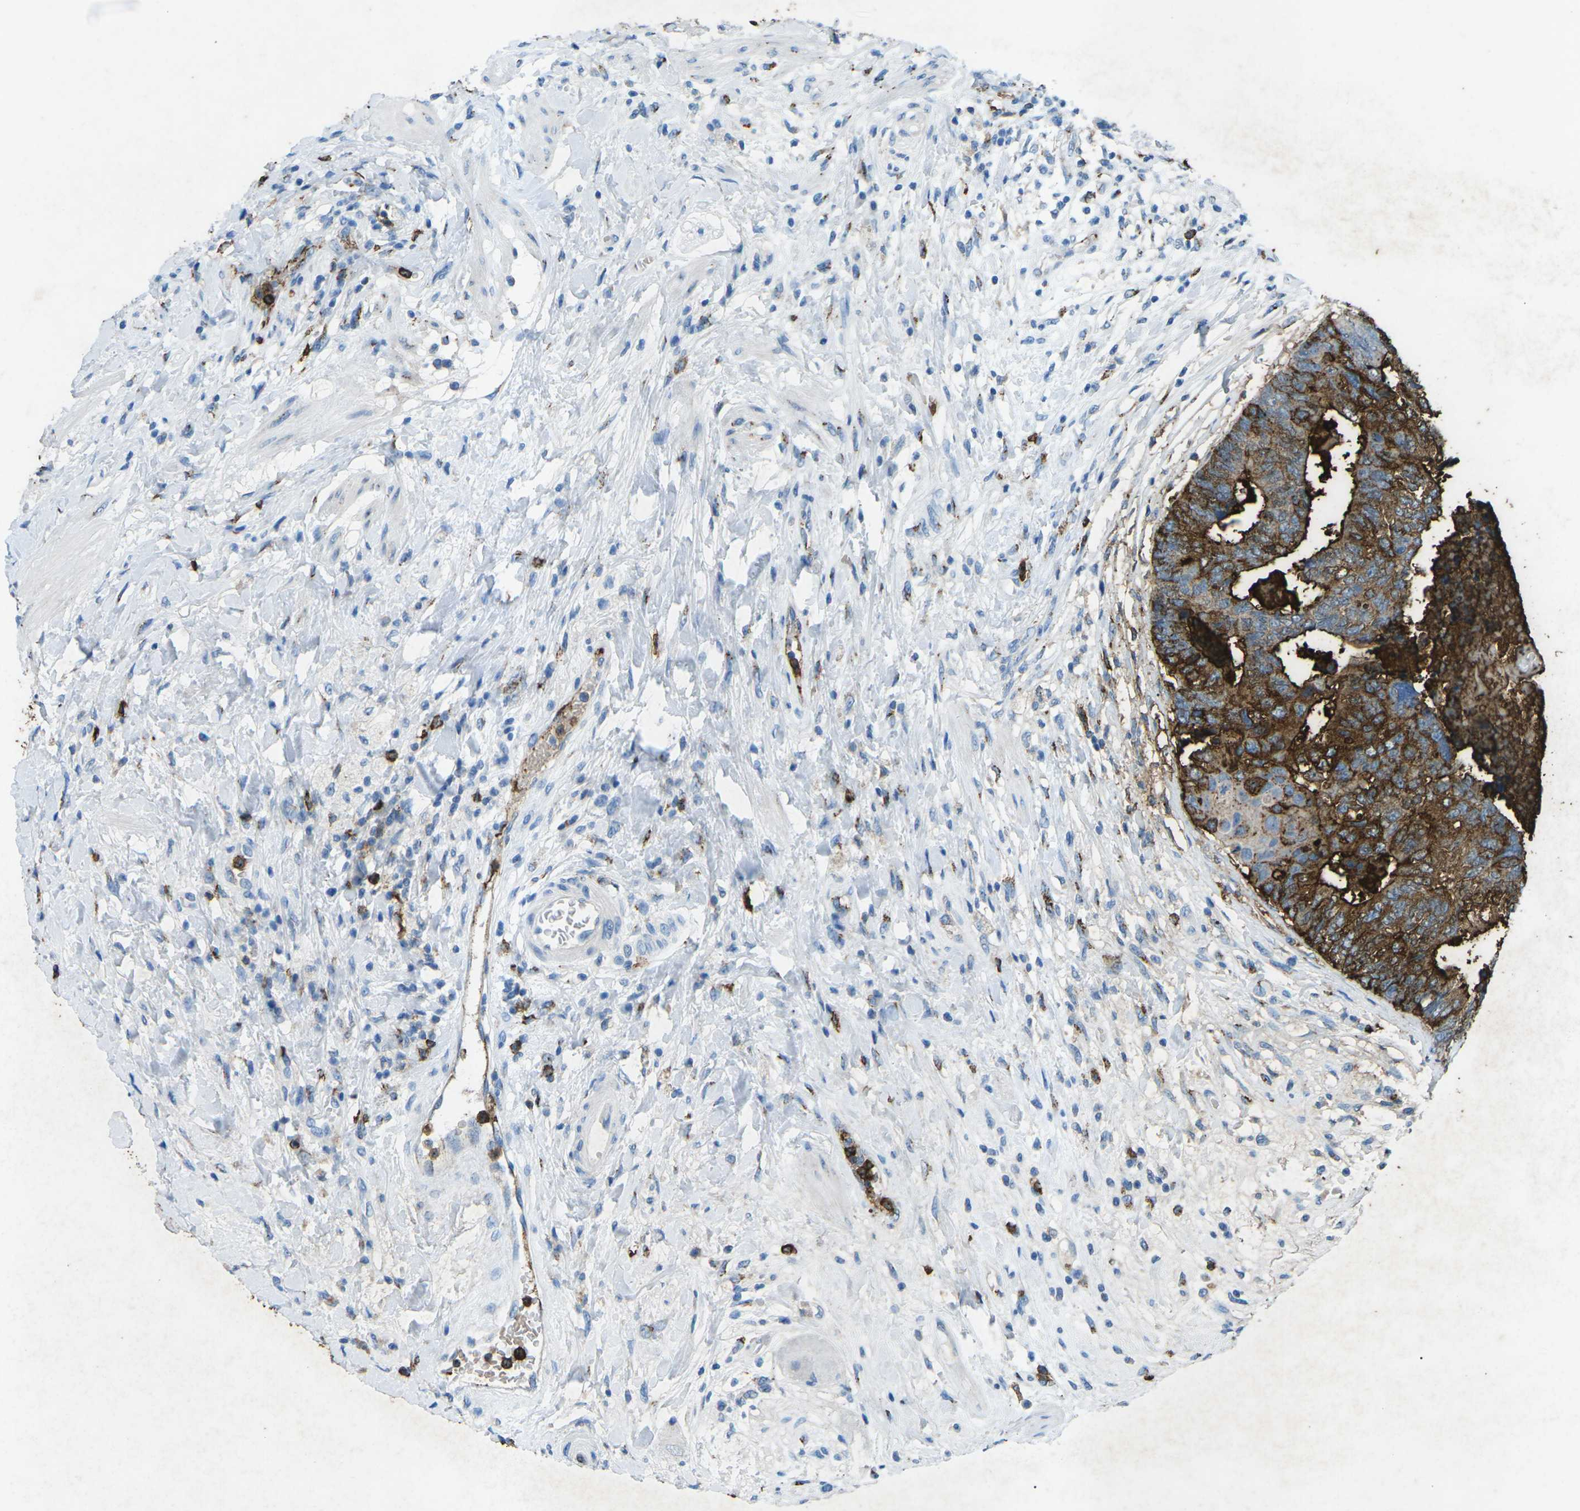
{"staining": {"intensity": "strong", "quantity": ">75%", "location": "cytoplasmic/membranous"}, "tissue": "colorectal cancer", "cell_type": "Tumor cells", "image_type": "cancer", "snomed": [{"axis": "morphology", "description": "Adenocarcinoma, NOS"}, {"axis": "topography", "description": "Rectum"}], "caption": "Colorectal cancer (adenocarcinoma) stained with a brown dye demonstrates strong cytoplasmic/membranous positive expression in about >75% of tumor cells.", "gene": "CTAGE1", "patient": {"sex": "male", "age": 51}}